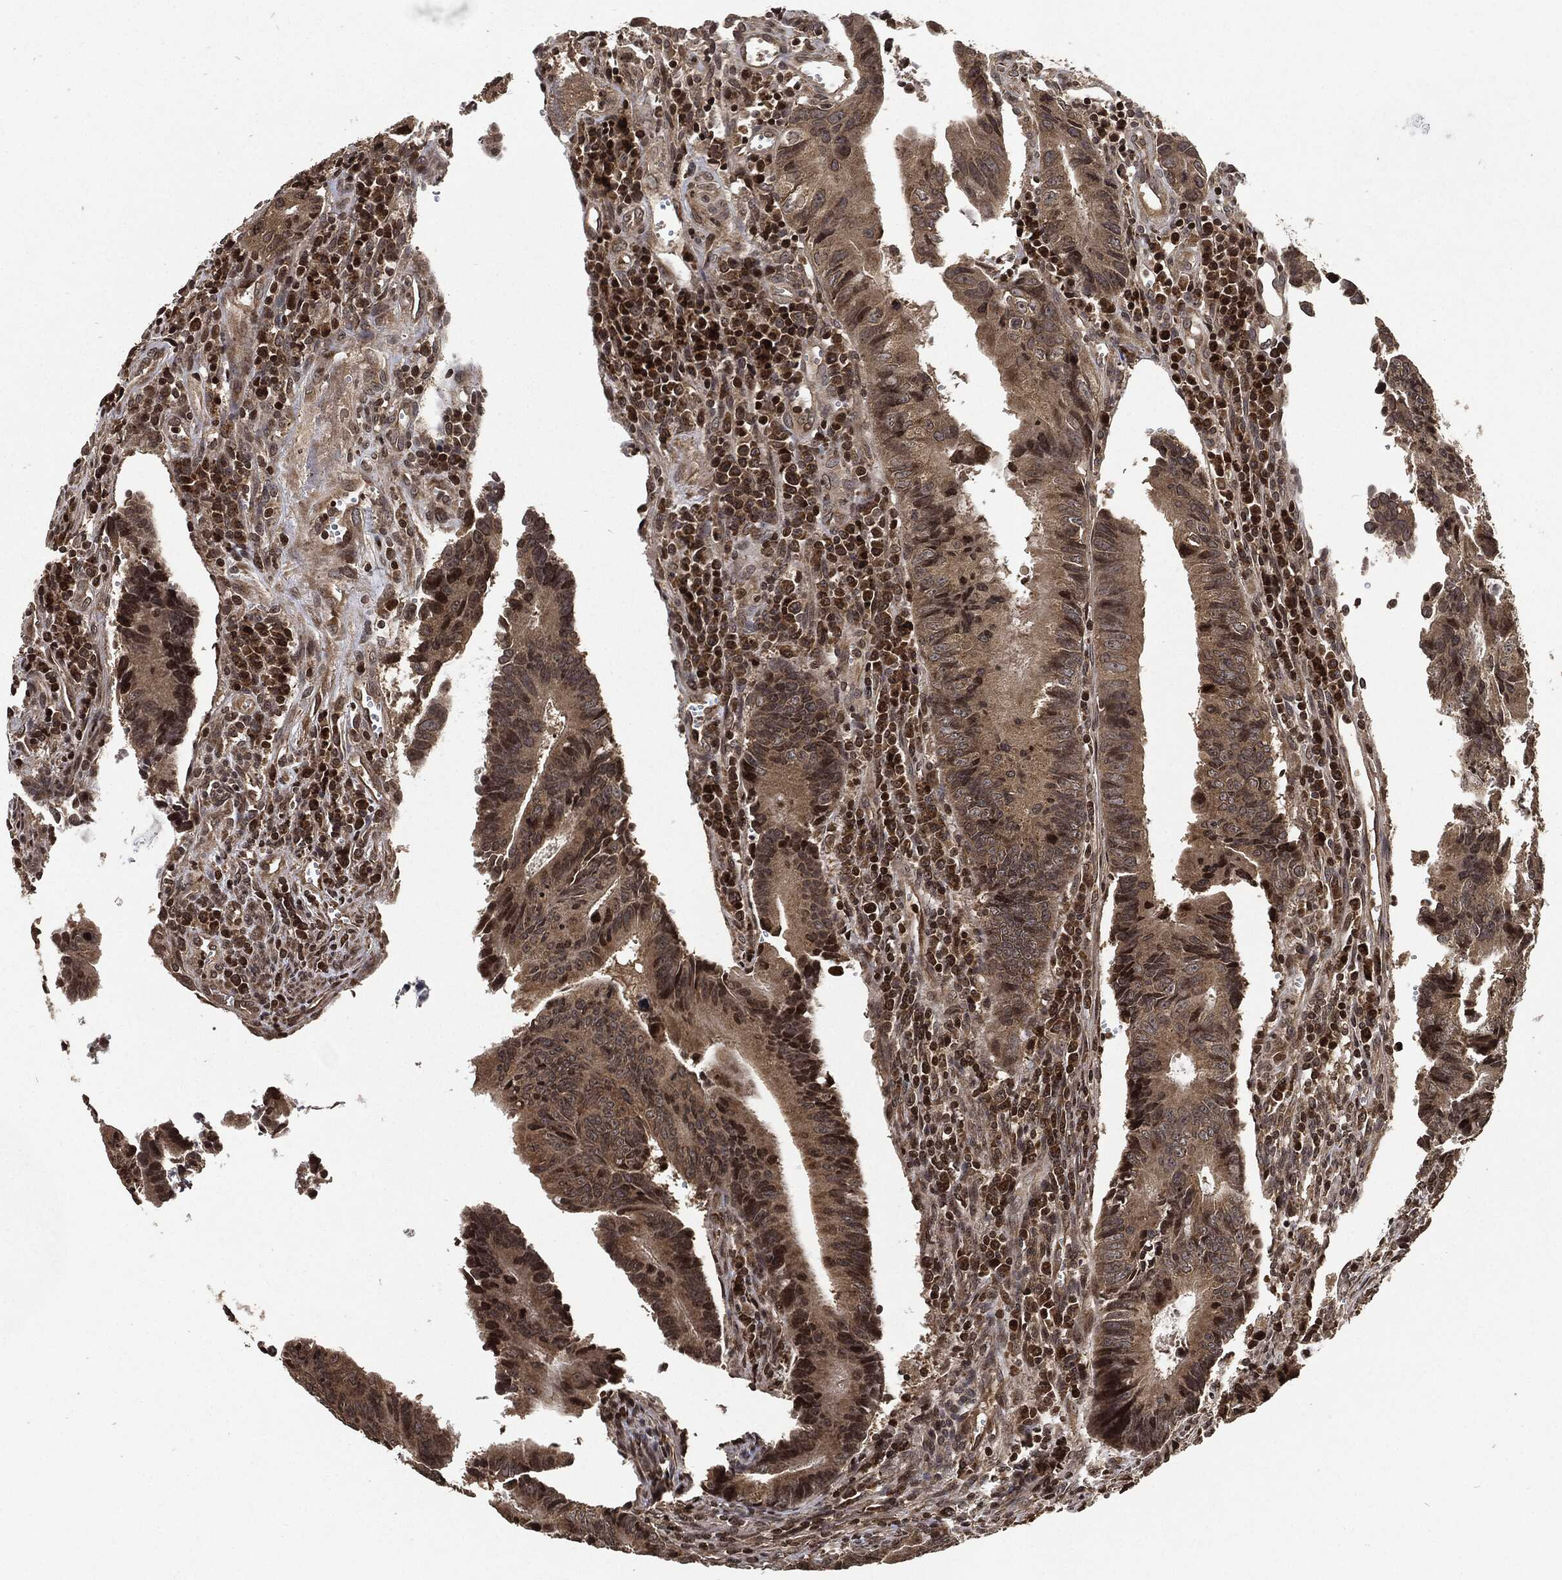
{"staining": {"intensity": "moderate", "quantity": "<25%", "location": "cytoplasmic/membranous,nuclear"}, "tissue": "colorectal cancer", "cell_type": "Tumor cells", "image_type": "cancer", "snomed": [{"axis": "morphology", "description": "Adenocarcinoma, NOS"}, {"axis": "topography", "description": "Colon"}], "caption": "DAB immunohistochemical staining of human adenocarcinoma (colorectal) reveals moderate cytoplasmic/membranous and nuclear protein expression in about <25% of tumor cells.", "gene": "PDK1", "patient": {"sex": "female", "age": 87}}